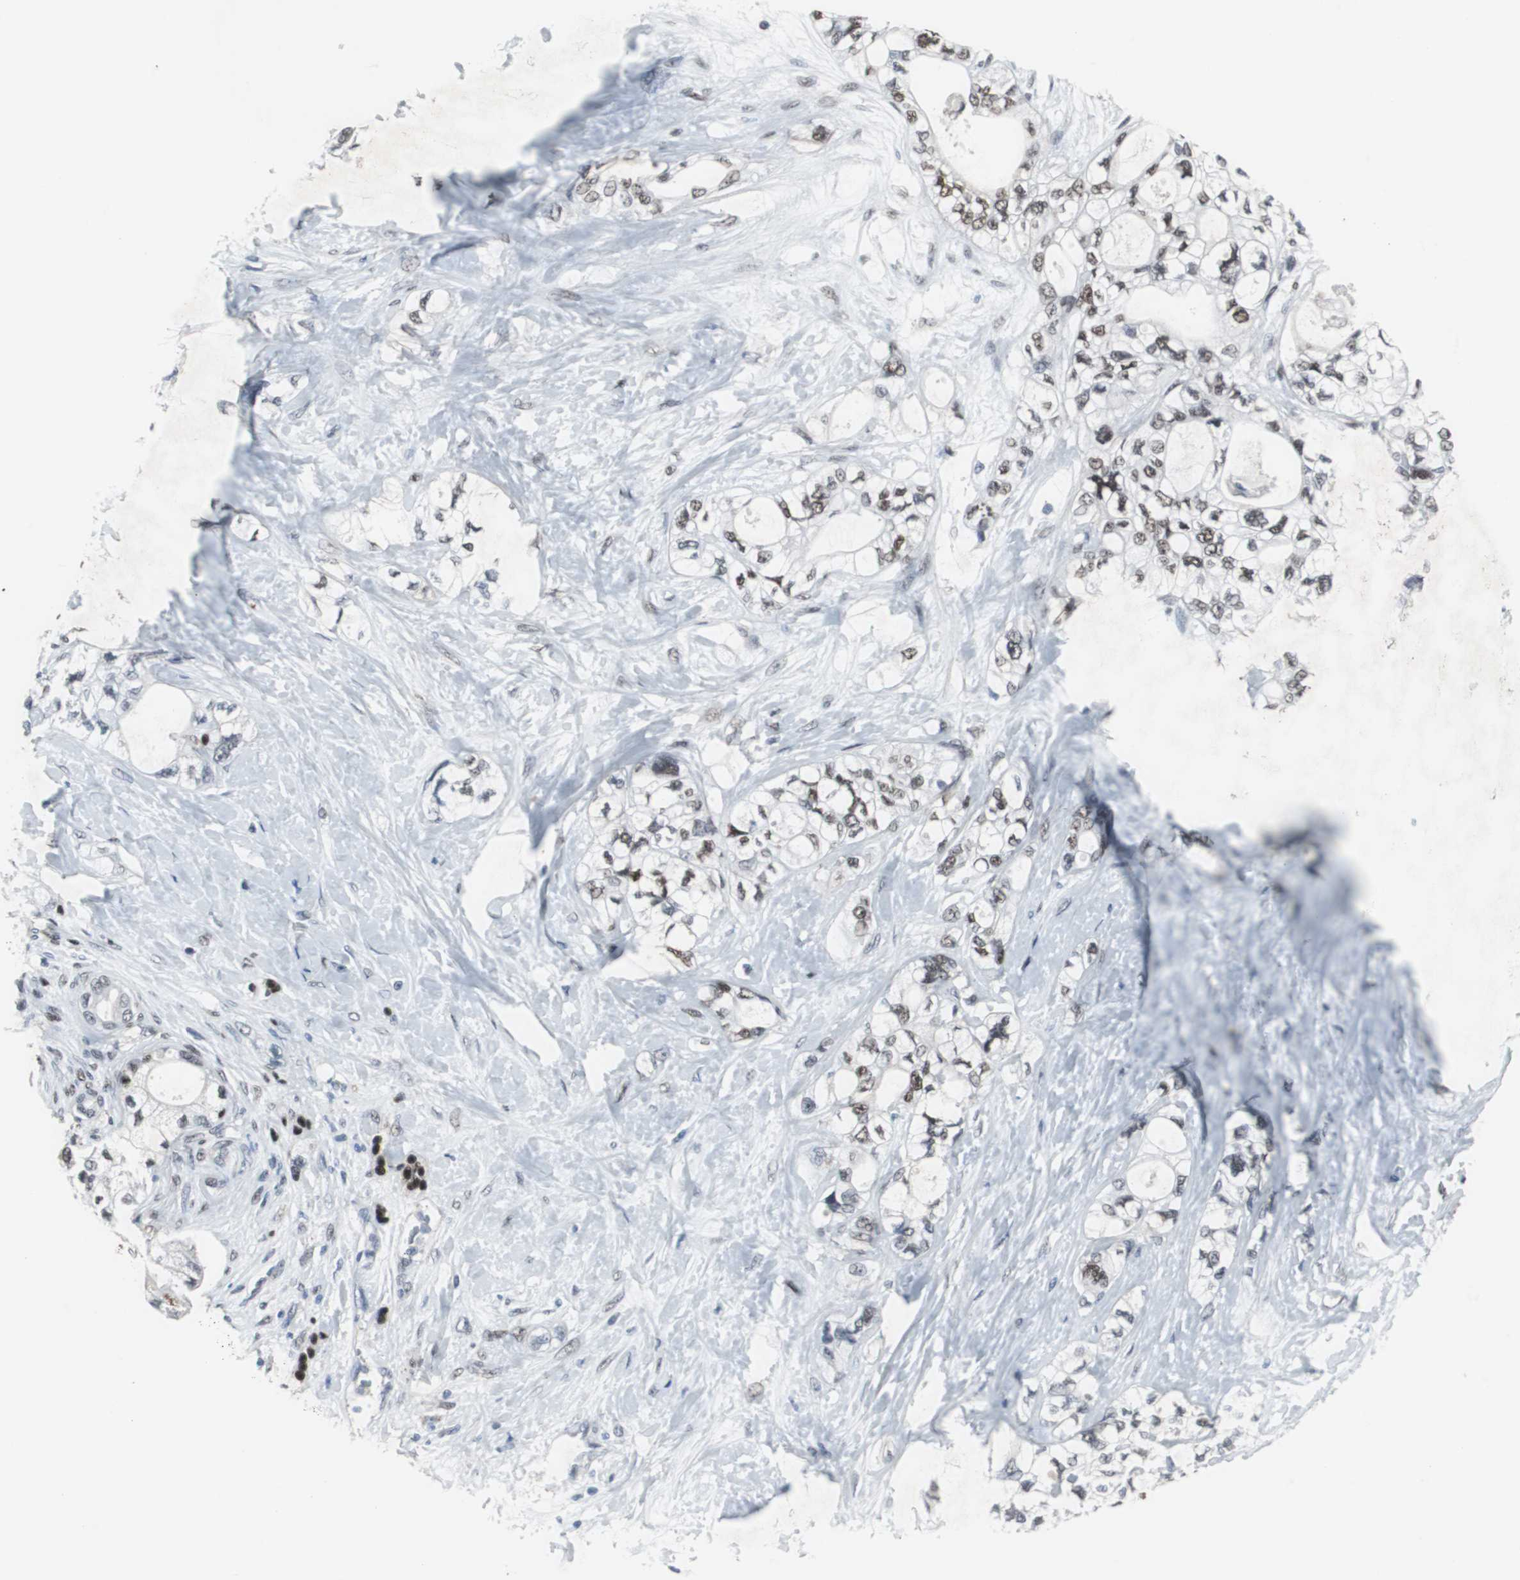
{"staining": {"intensity": "moderate", "quantity": ">75%", "location": "nuclear"}, "tissue": "pancreatic cancer", "cell_type": "Tumor cells", "image_type": "cancer", "snomed": [{"axis": "morphology", "description": "Adenocarcinoma, NOS"}, {"axis": "topography", "description": "Pancreas"}], "caption": "Protein staining by IHC exhibits moderate nuclear expression in about >75% of tumor cells in pancreatic adenocarcinoma.", "gene": "FOXP4", "patient": {"sex": "male", "age": 70}}